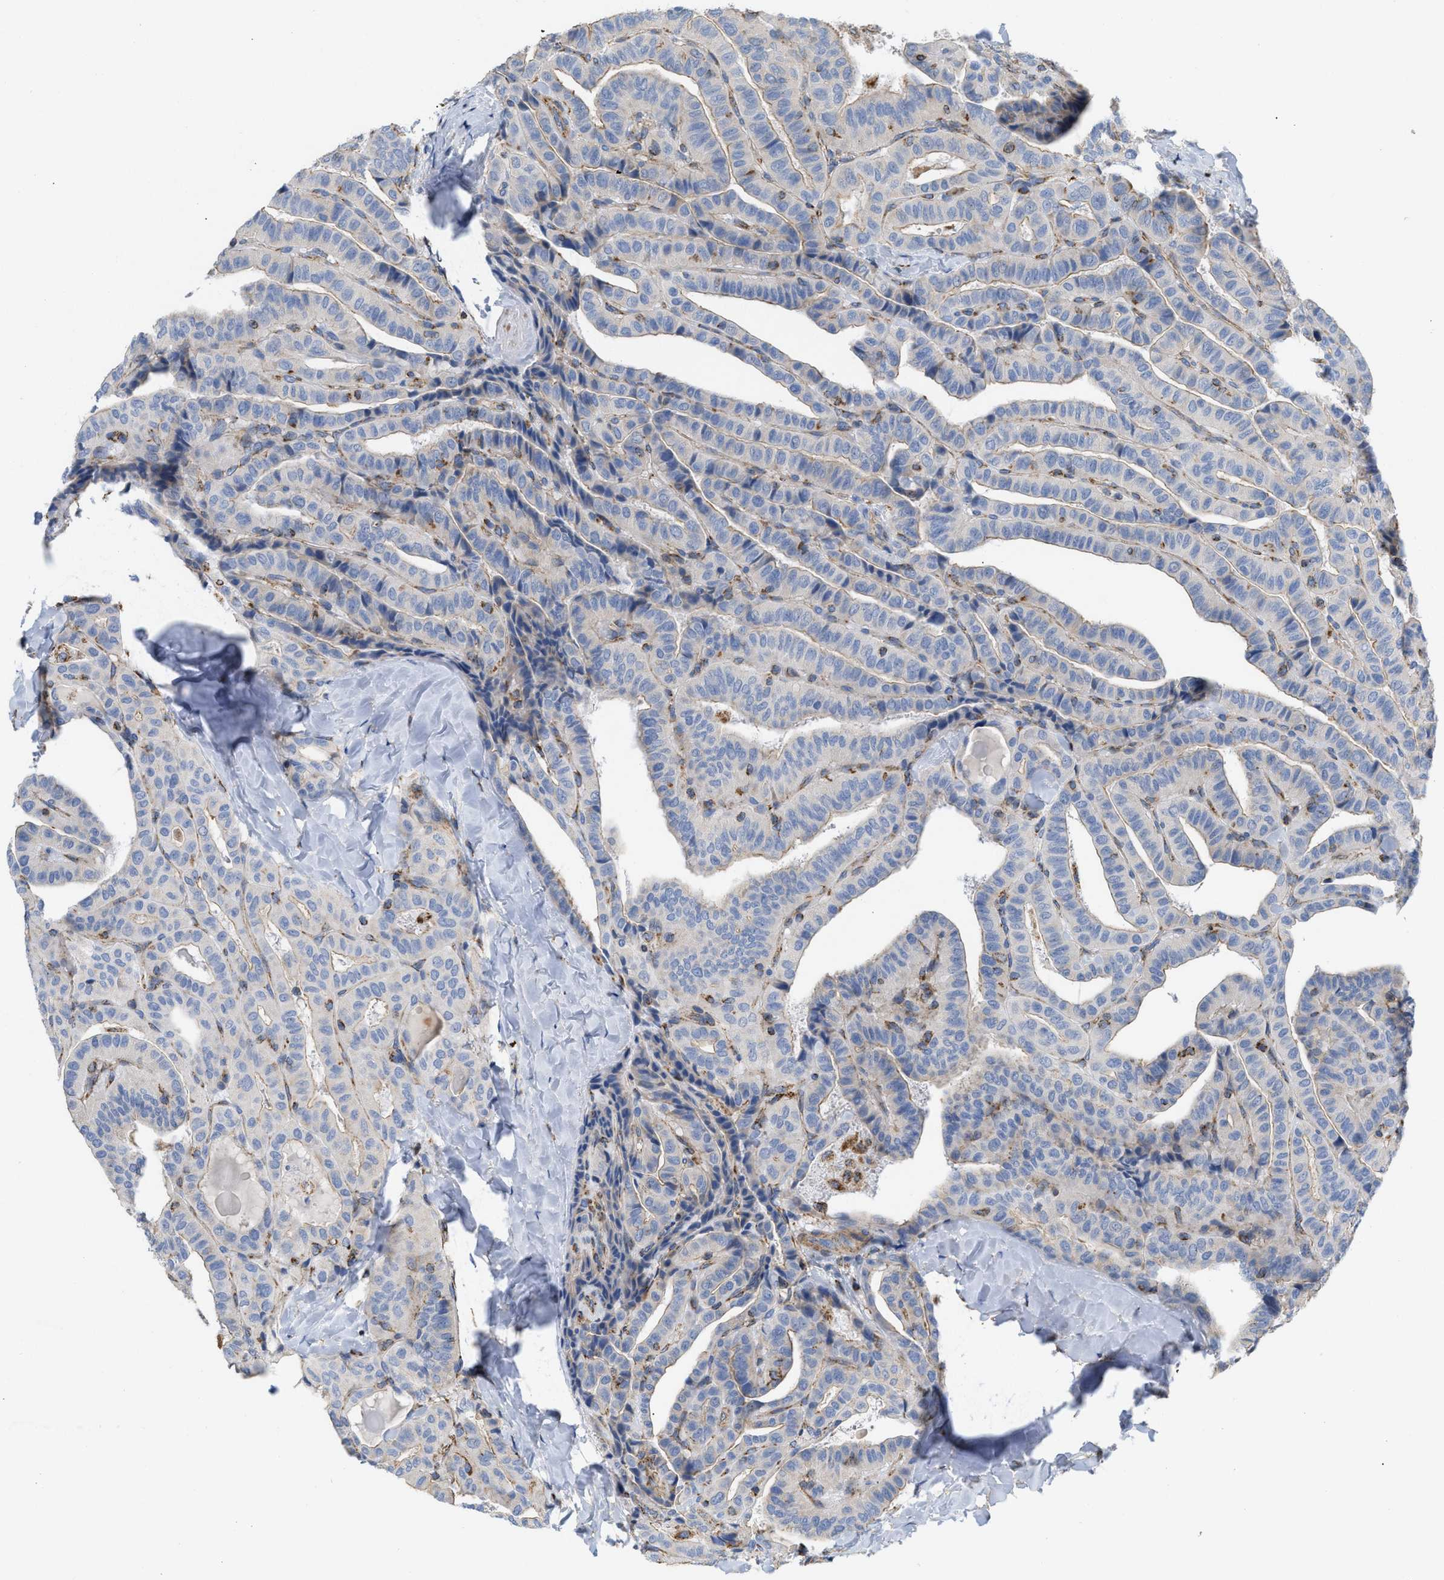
{"staining": {"intensity": "negative", "quantity": "none", "location": "none"}, "tissue": "thyroid cancer", "cell_type": "Tumor cells", "image_type": "cancer", "snomed": [{"axis": "morphology", "description": "Papillary adenocarcinoma, NOS"}, {"axis": "topography", "description": "Thyroid gland"}], "caption": "The immunohistochemistry photomicrograph has no significant expression in tumor cells of thyroid cancer (papillary adenocarcinoma) tissue.", "gene": "GRB10", "patient": {"sex": "male", "age": 77}}